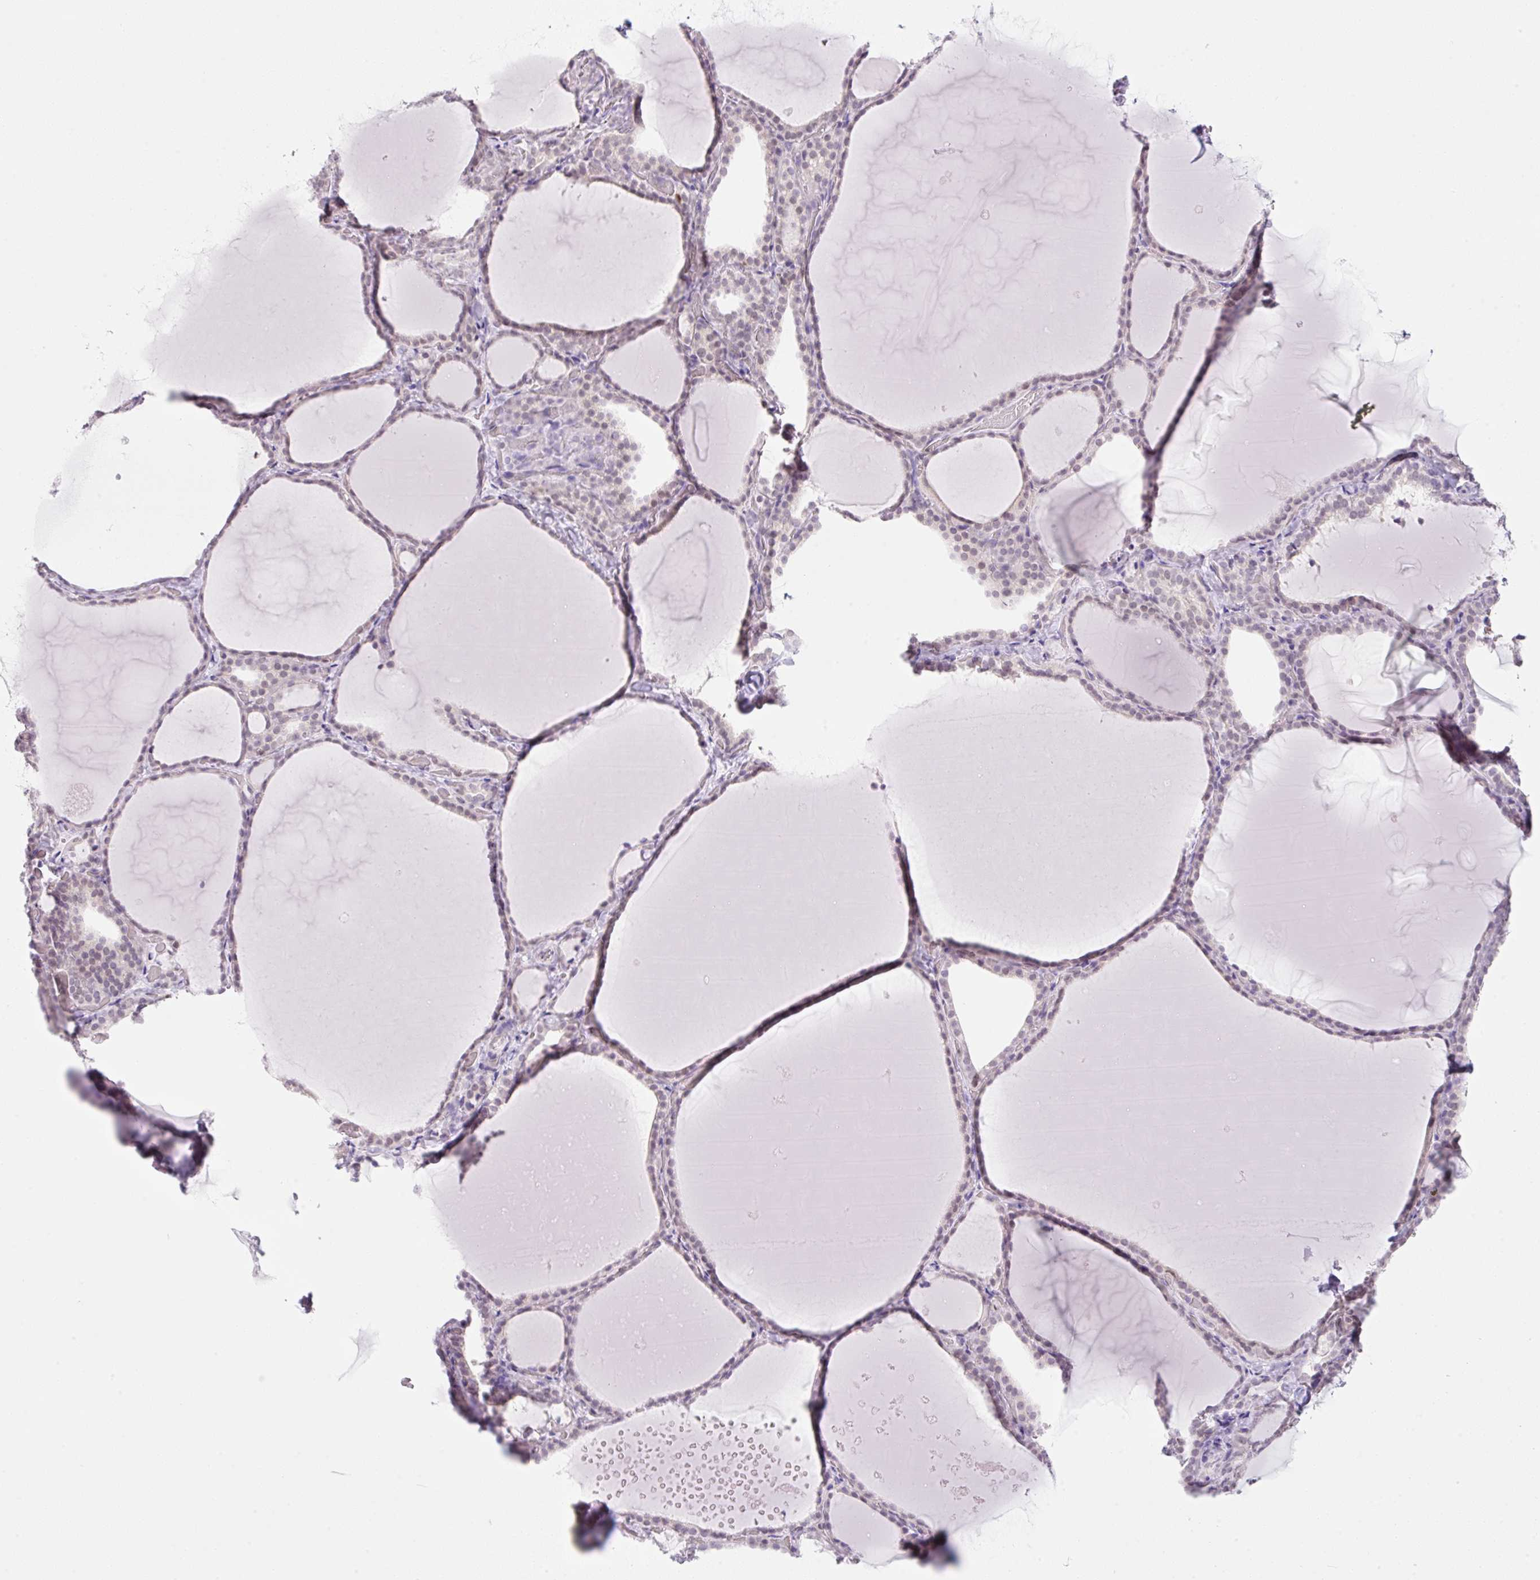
{"staining": {"intensity": "weak", "quantity": "<25%", "location": "nuclear"}, "tissue": "thyroid gland", "cell_type": "Glandular cells", "image_type": "normal", "snomed": [{"axis": "morphology", "description": "Normal tissue, NOS"}, {"axis": "topography", "description": "Thyroid gland"}], "caption": "DAB (3,3'-diaminobenzidine) immunohistochemical staining of normal thyroid gland displays no significant positivity in glandular cells.", "gene": "TLE3", "patient": {"sex": "female", "age": 22}}